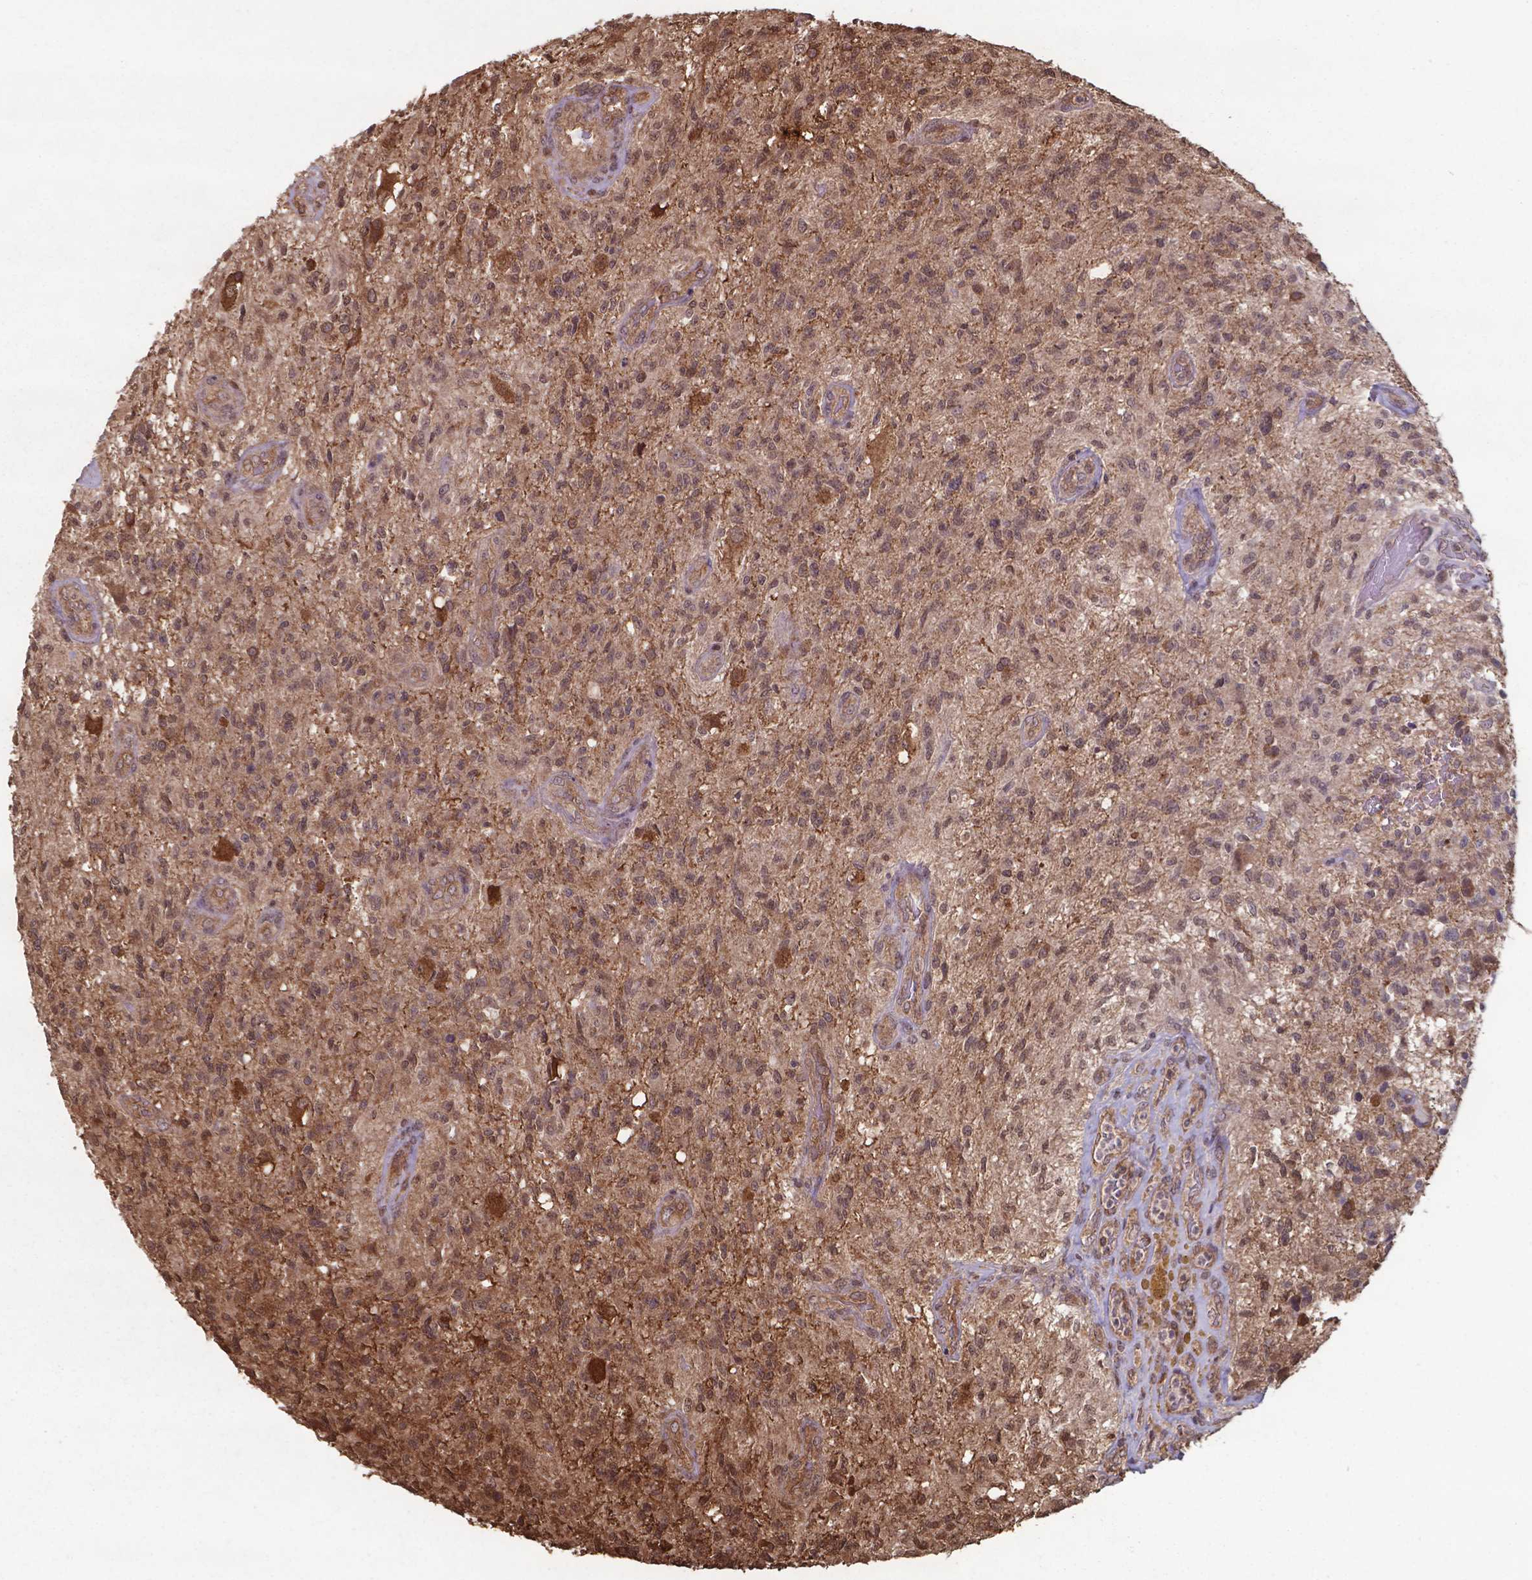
{"staining": {"intensity": "moderate", "quantity": ">75%", "location": "cytoplasmic/membranous,nuclear"}, "tissue": "glioma", "cell_type": "Tumor cells", "image_type": "cancer", "snomed": [{"axis": "morphology", "description": "Glioma, malignant, High grade"}, {"axis": "topography", "description": "Brain"}], "caption": "Protein staining of glioma tissue demonstrates moderate cytoplasmic/membranous and nuclear staining in about >75% of tumor cells.", "gene": "CHP2", "patient": {"sex": "male", "age": 56}}